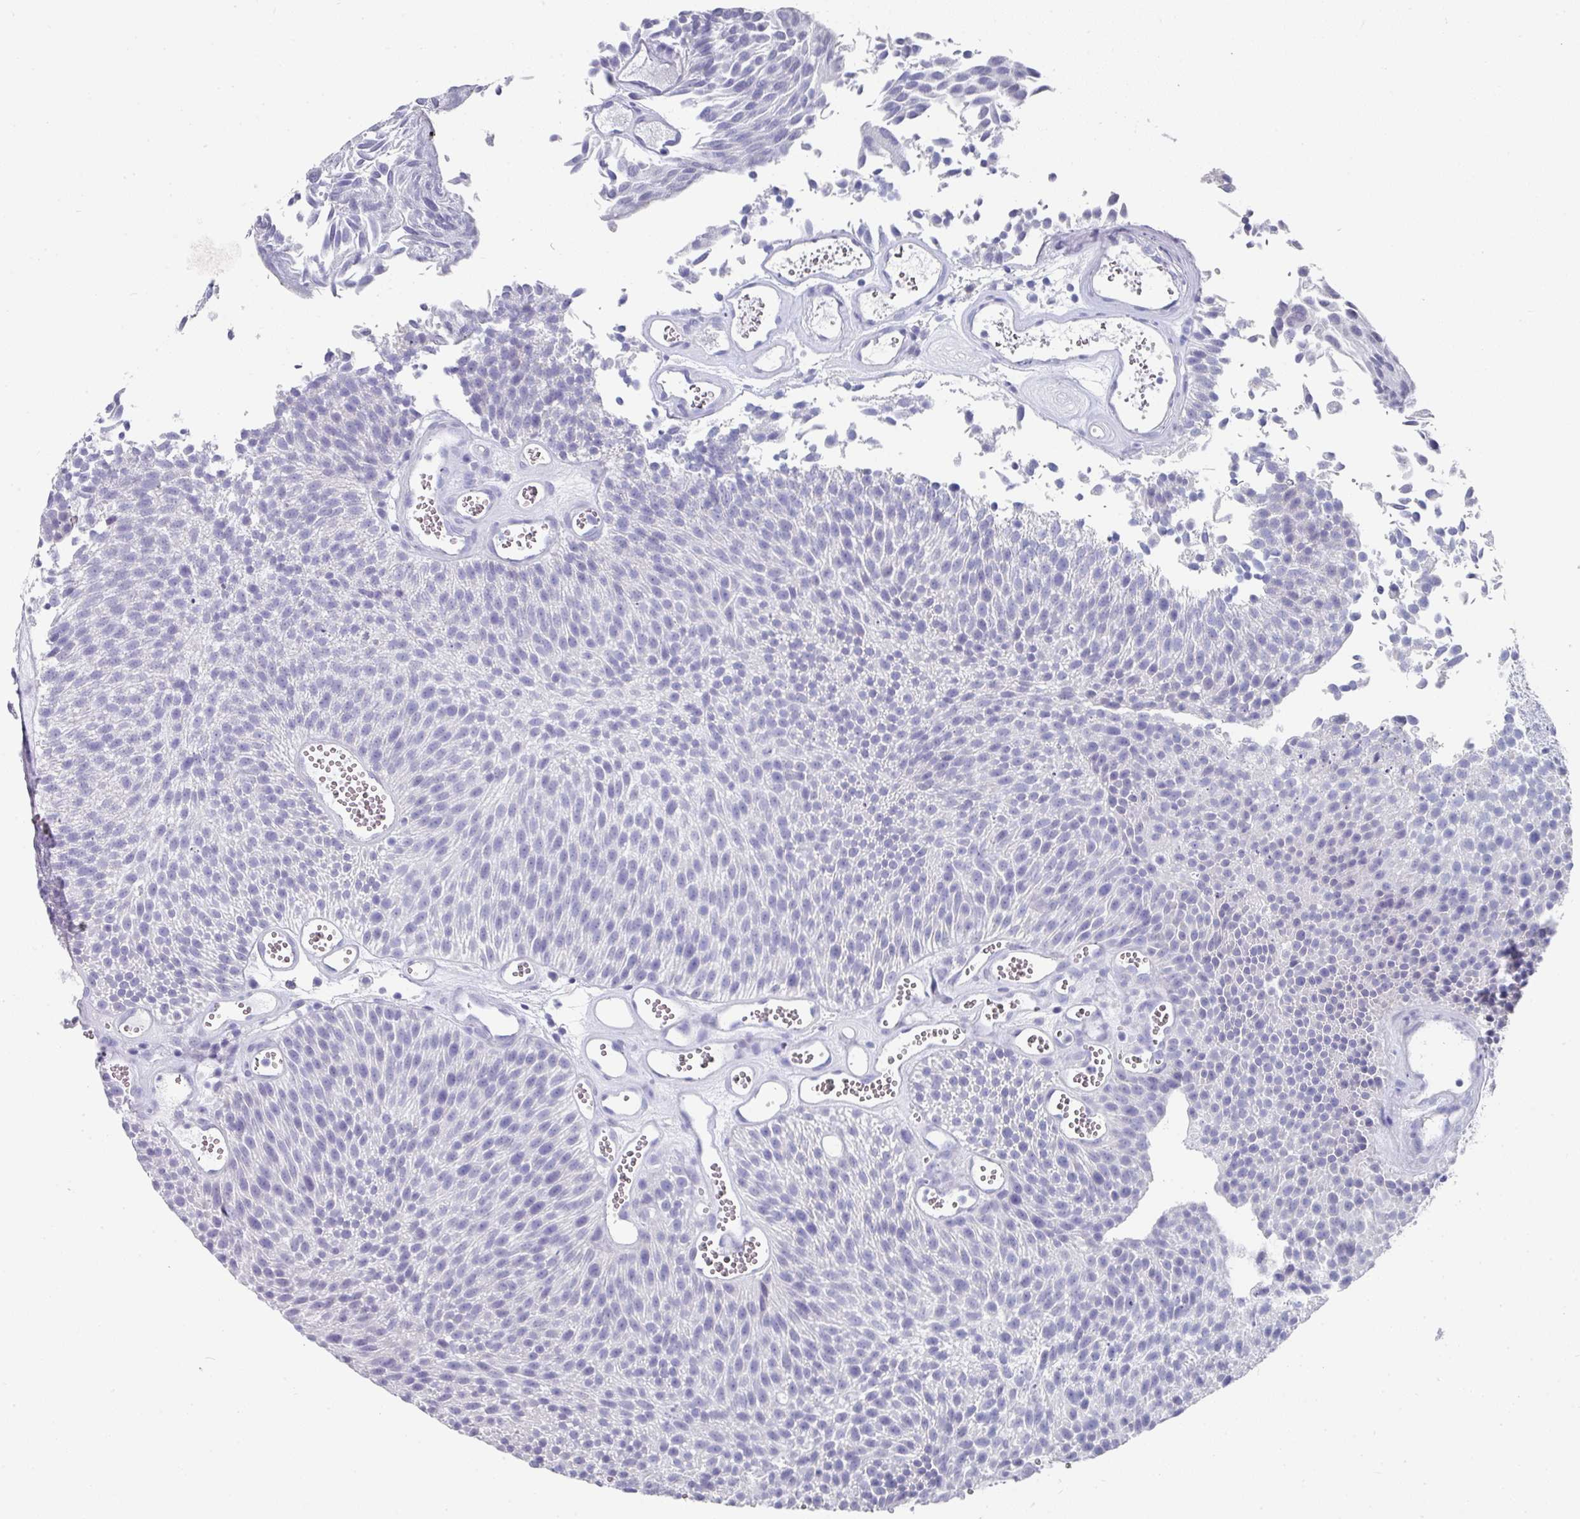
{"staining": {"intensity": "negative", "quantity": "none", "location": "none"}, "tissue": "urothelial cancer", "cell_type": "Tumor cells", "image_type": "cancer", "snomed": [{"axis": "morphology", "description": "Urothelial carcinoma, Low grade"}, {"axis": "topography", "description": "Urinary bladder"}], "caption": "Urothelial cancer was stained to show a protein in brown. There is no significant positivity in tumor cells.", "gene": "SETBP1", "patient": {"sex": "female", "age": 79}}